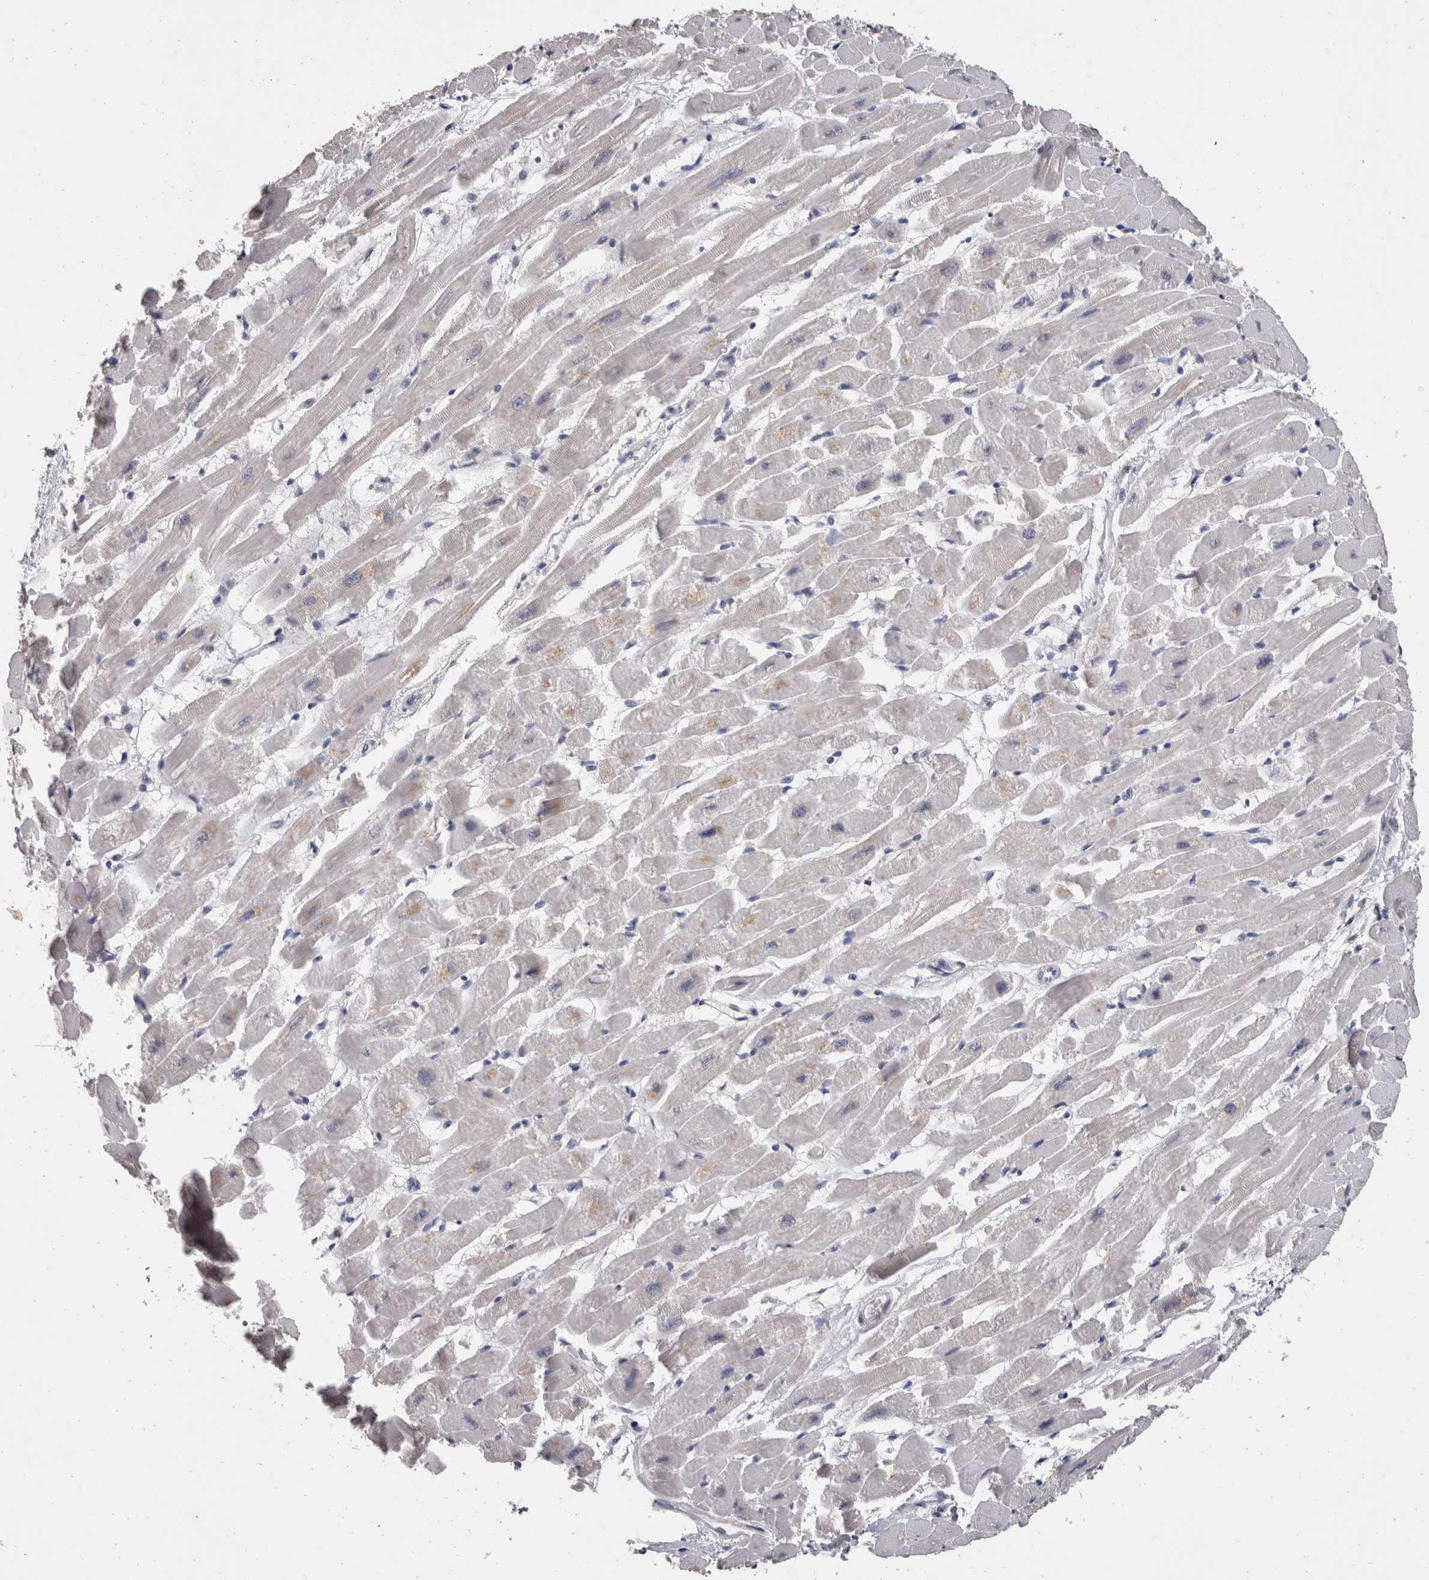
{"staining": {"intensity": "moderate", "quantity": "<25%", "location": "nuclear"}, "tissue": "heart muscle", "cell_type": "Cardiomyocytes", "image_type": "normal", "snomed": [{"axis": "morphology", "description": "Normal tissue, NOS"}, {"axis": "topography", "description": "Heart"}], "caption": "An image showing moderate nuclear expression in approximately <25% of cardiomyocytes in unremarkable heart muscle, as visualized by brown immunohistochemical staining.", "gene": "DDX17", "patient": {"sex": "female", "age": 54}}